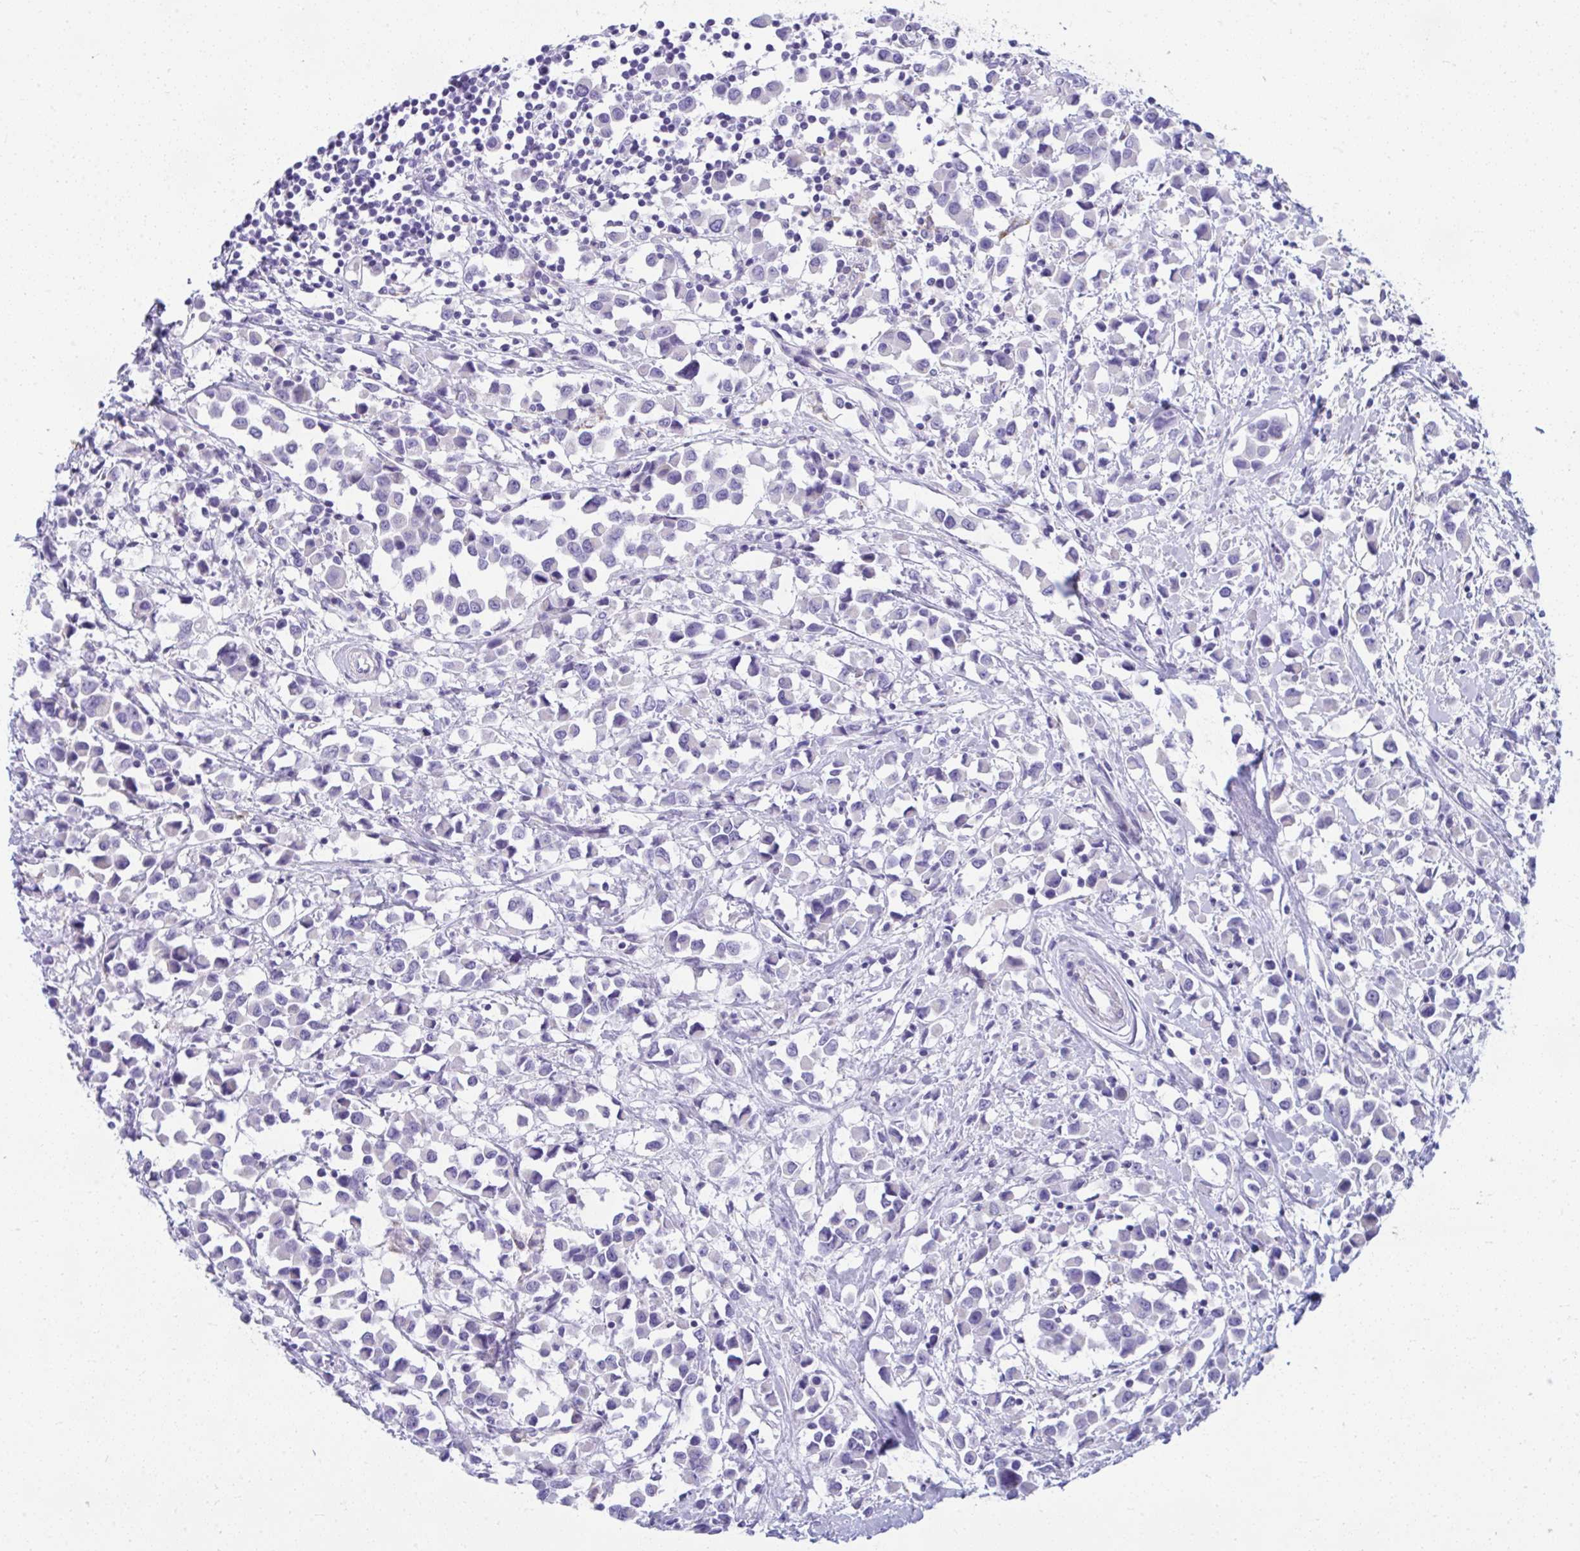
{"staining": {"intensity": "negative", "quantity": "none", "location": "none"}, "tissue": "breast cancer", "cell_type": "Tumor cells", "image_type": "cancer", "snomed": [{"axis": "morphology", "description": "Duct carcinoma"}, {"axis": "topography", "description": "Breast"}], "caption": "IHC of invasive ductal carcinoma (breast) reveals no expression in tumor cells.", "gene": "ISL1", "patient": {"sex": "female", "age": 61}}